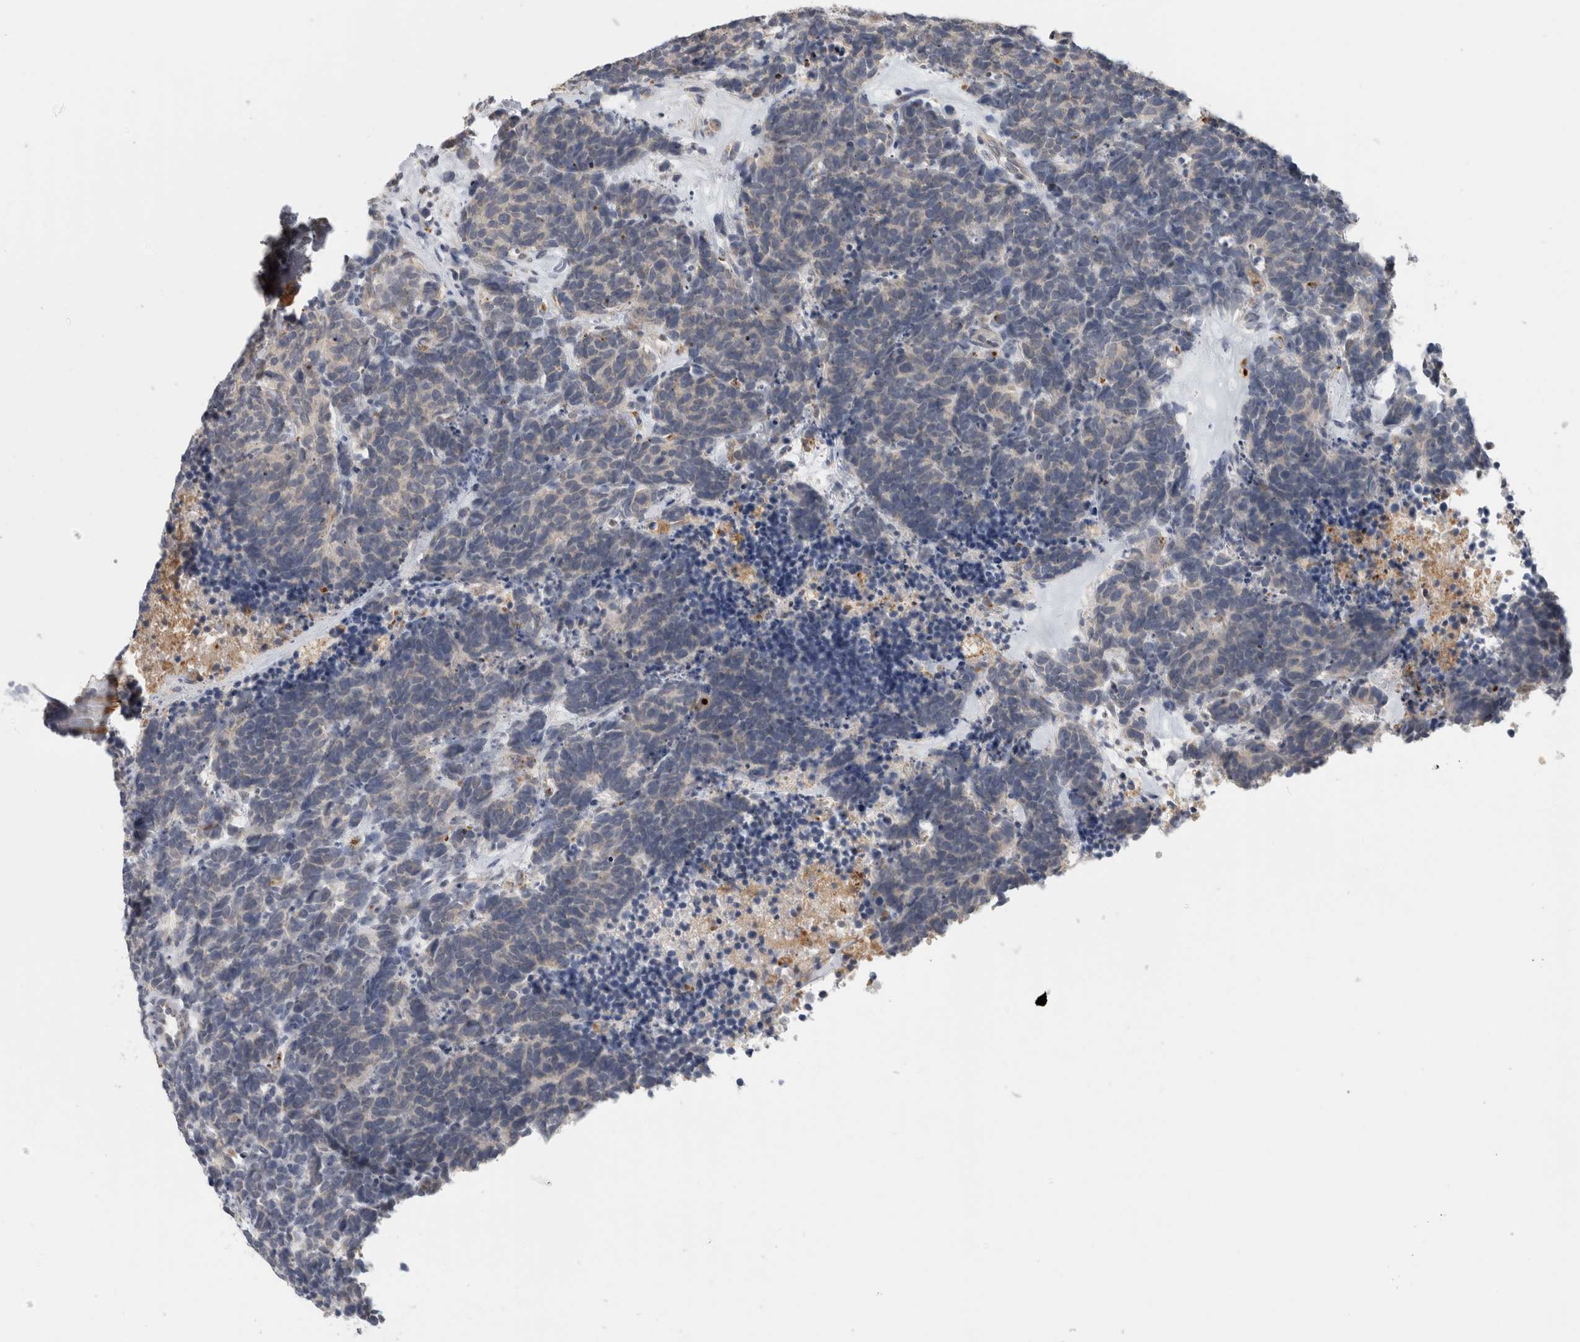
{"staining": {"intensity": "negative", "quantity": "none", "location": "none"}, "tissue": "carcinoid", "cell_type": "Tumor cells", "image_type": "cancer", "snomed": [{"axis": "morphology", "description": "Carcinoma, NOS"}, {"axis": "morphology", "description": "Carcinoid, malignant, NOS"}, {"axis": "topography", "description": "Urinary bladder"}], "caption": "Immunohistochemistry of human carcinoid exhibits no staining in tumor cells.", "gene": "MGAT1", "patient": {"sex": "male", "age": 57}}